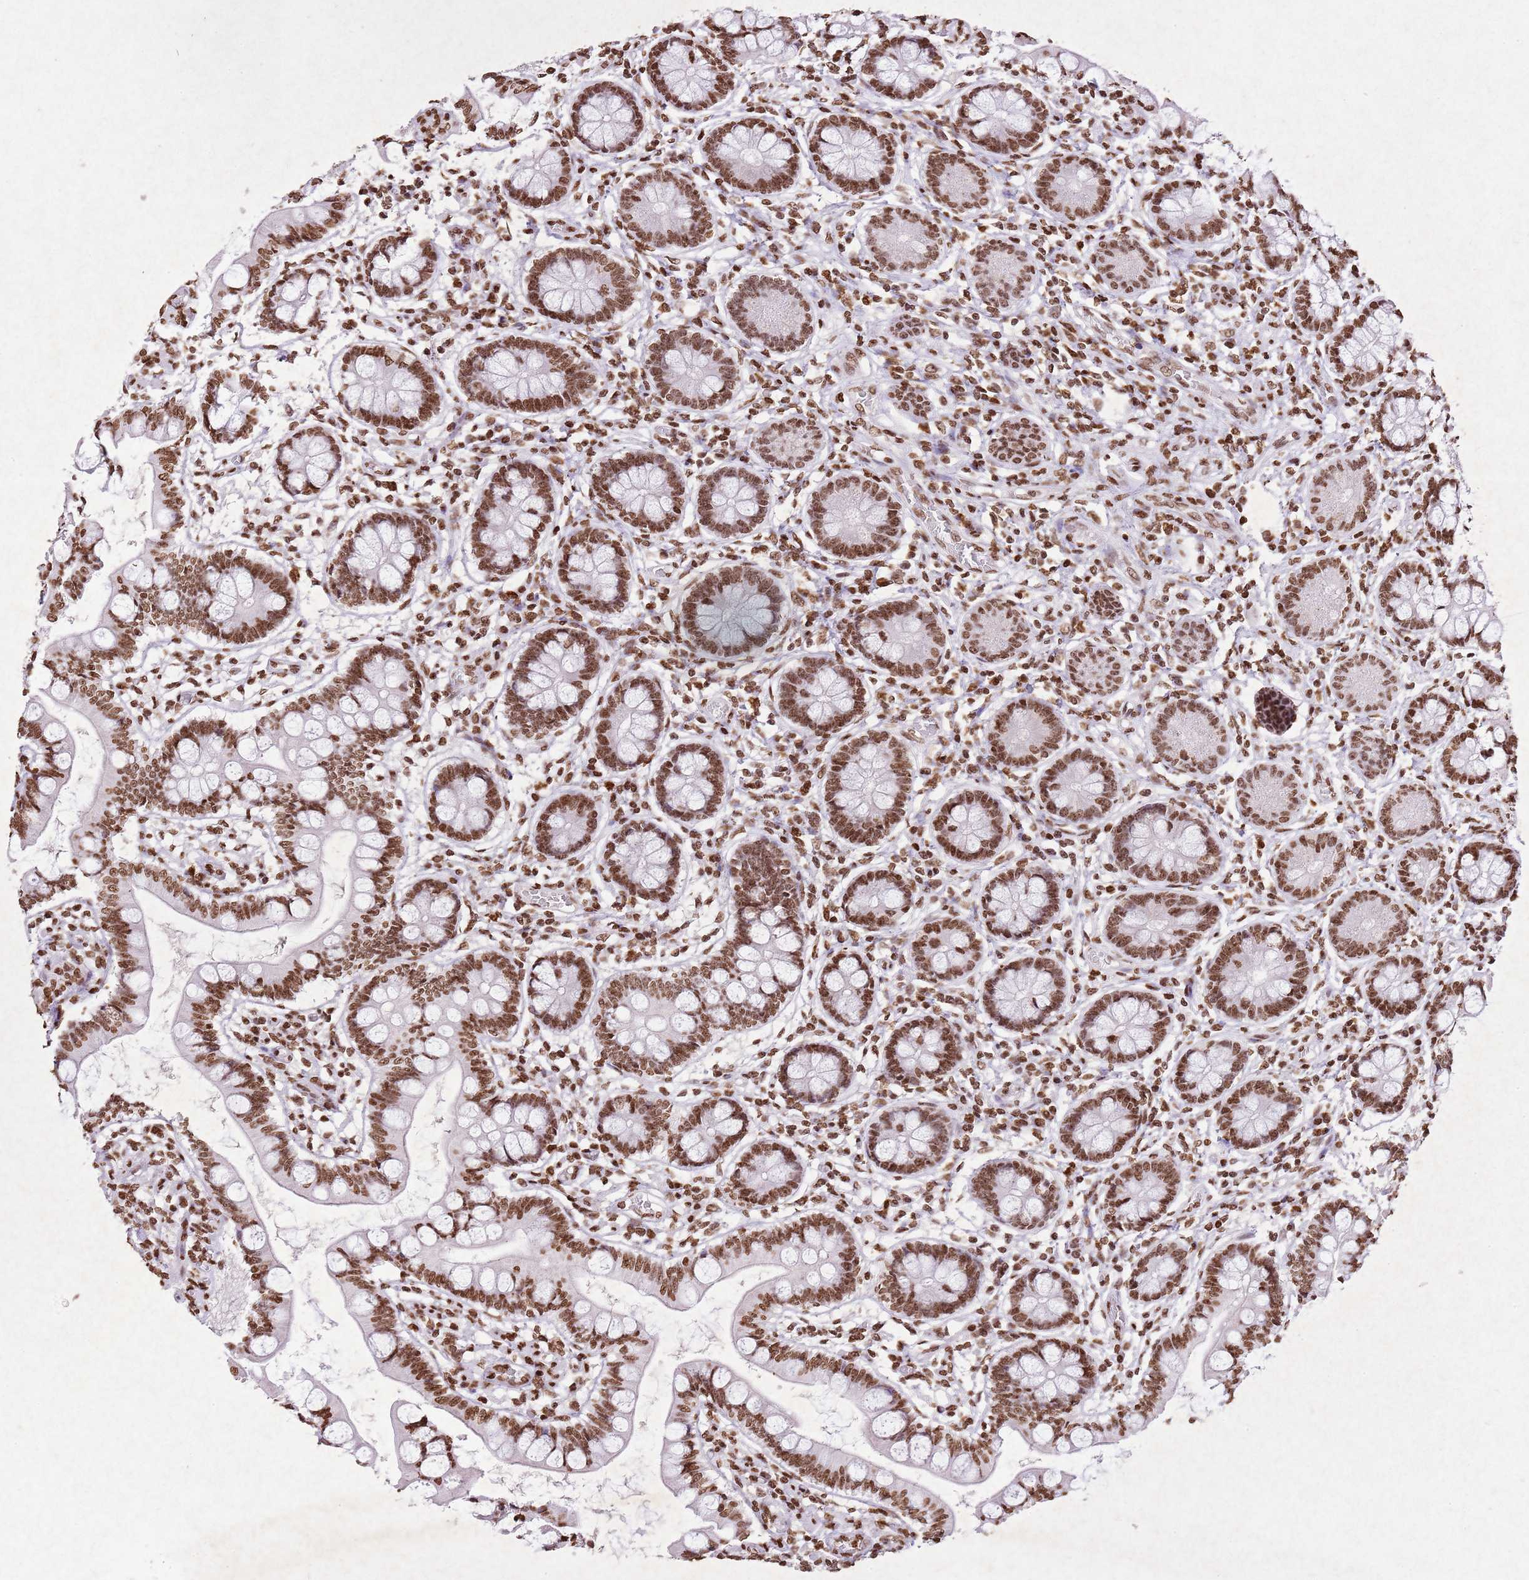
{"staining": {"intensity": "moderate", "quantity": ">75%", "location": "nuclear"}, "tissue": "small intestine", "cell_type": "Glandular cells", "image_type": "normal", "snomed": [{"axis": "morphology", "description": "Normal tissue, NOS"}, {"axis": "topography", "description": "Small intestine"}], "caption": "Glandular cells reveal medium levels of moderate nuclear staining in approximately >75% of cells in unremarkable small intestine. (Brightfield microscopy of DAB IHC at high magnification).", "gene": "BMAL1", "patient": {"sex": "male", "age": 52}}